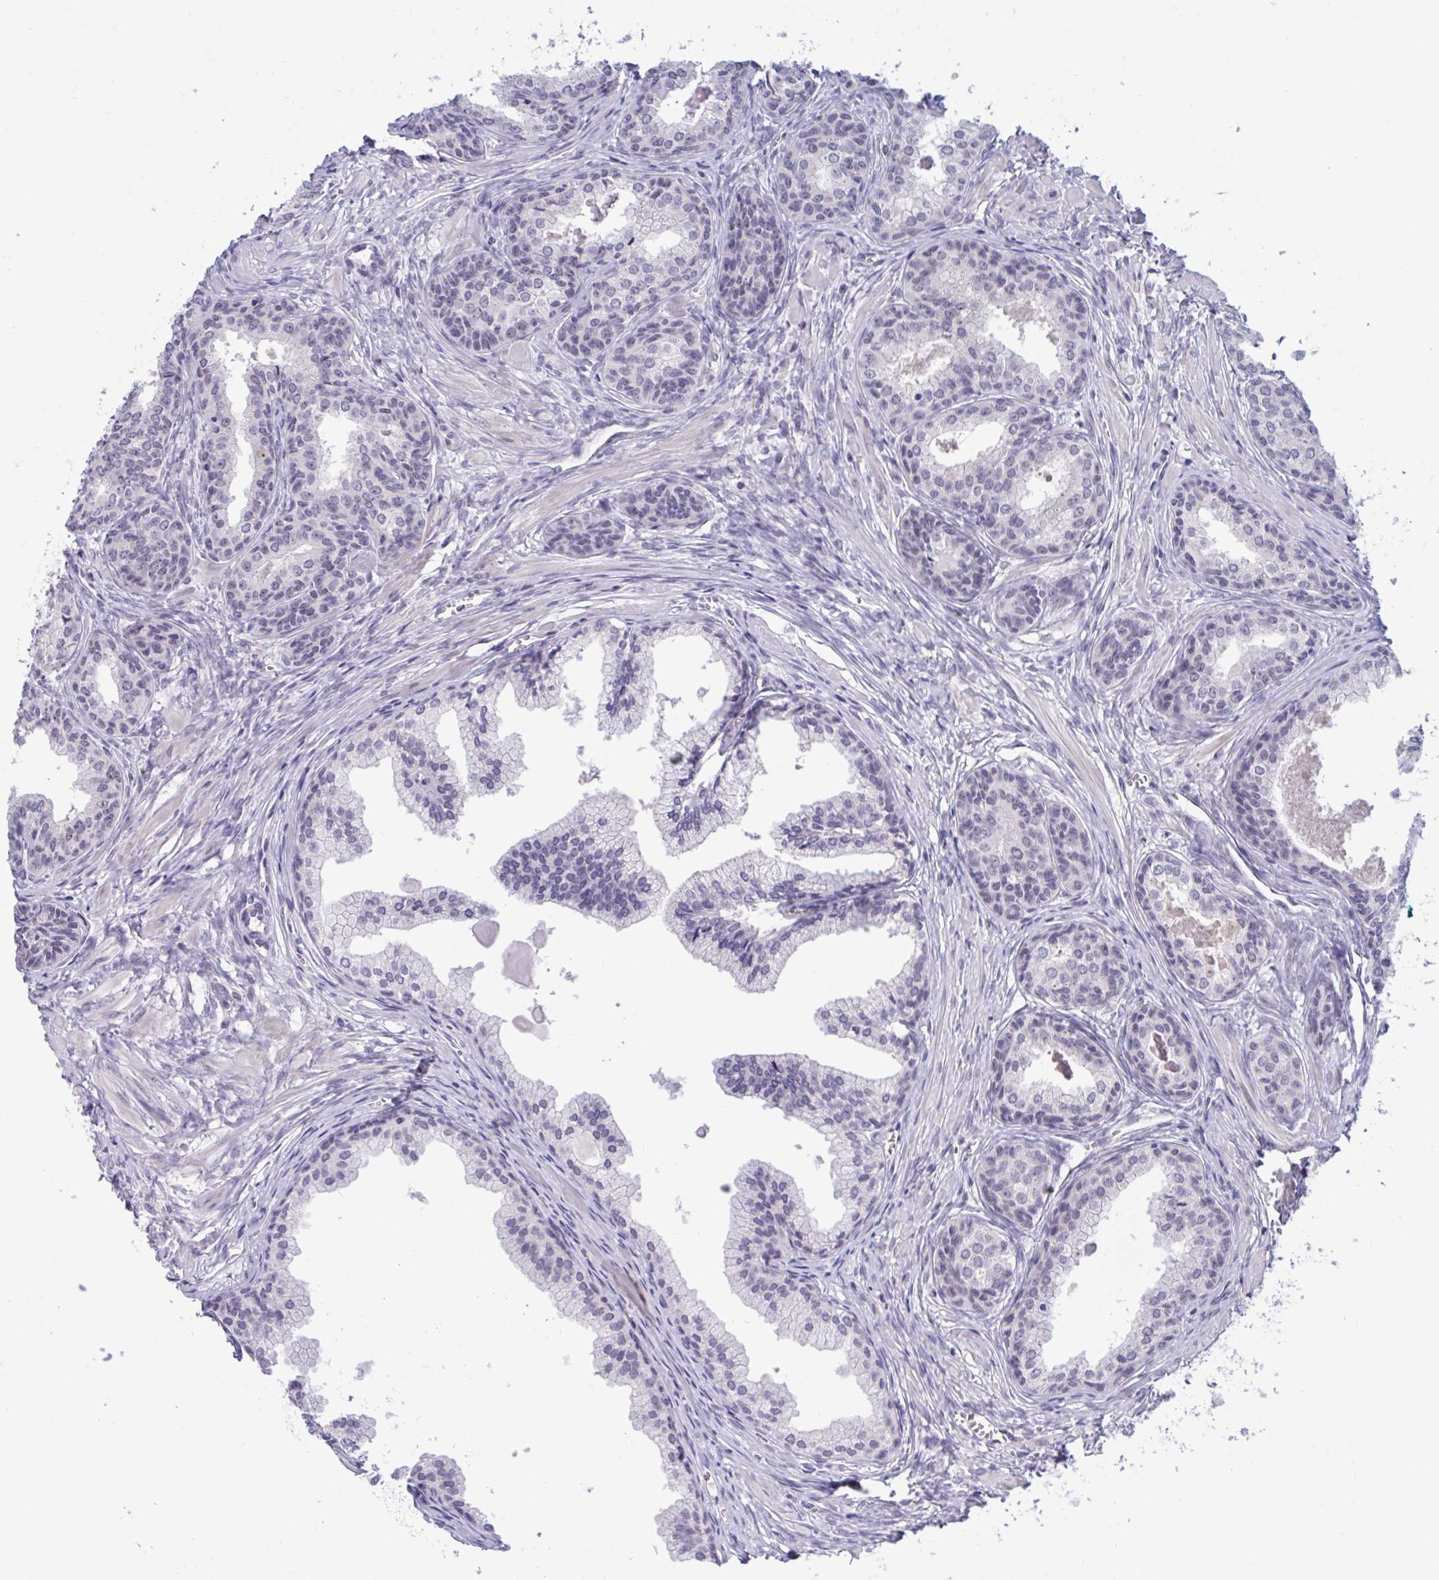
{"staining": {"intensity": "negative", "quantity": "none", "location": "none"}, "tissue": "prostate cancer", "cell_type": "Tumor cells", "image_type": "cancer", "snomed": [{"axis": "morphology", "description": "Adenocarcinoma, High grade"}, {"axis": "topography", "description": "Prostate"}], "caption": "Immunohistochemical staining of prostate adenocarcinoma (high-grade) displays no significant expression in tumor cells. (Stains: DAB IHC with hematoxylin counter stain, Microscopy: brightfield microscopy at high magnification).", "gene": "CNGB3", "patient": {"sex": "male", "age": 68}}